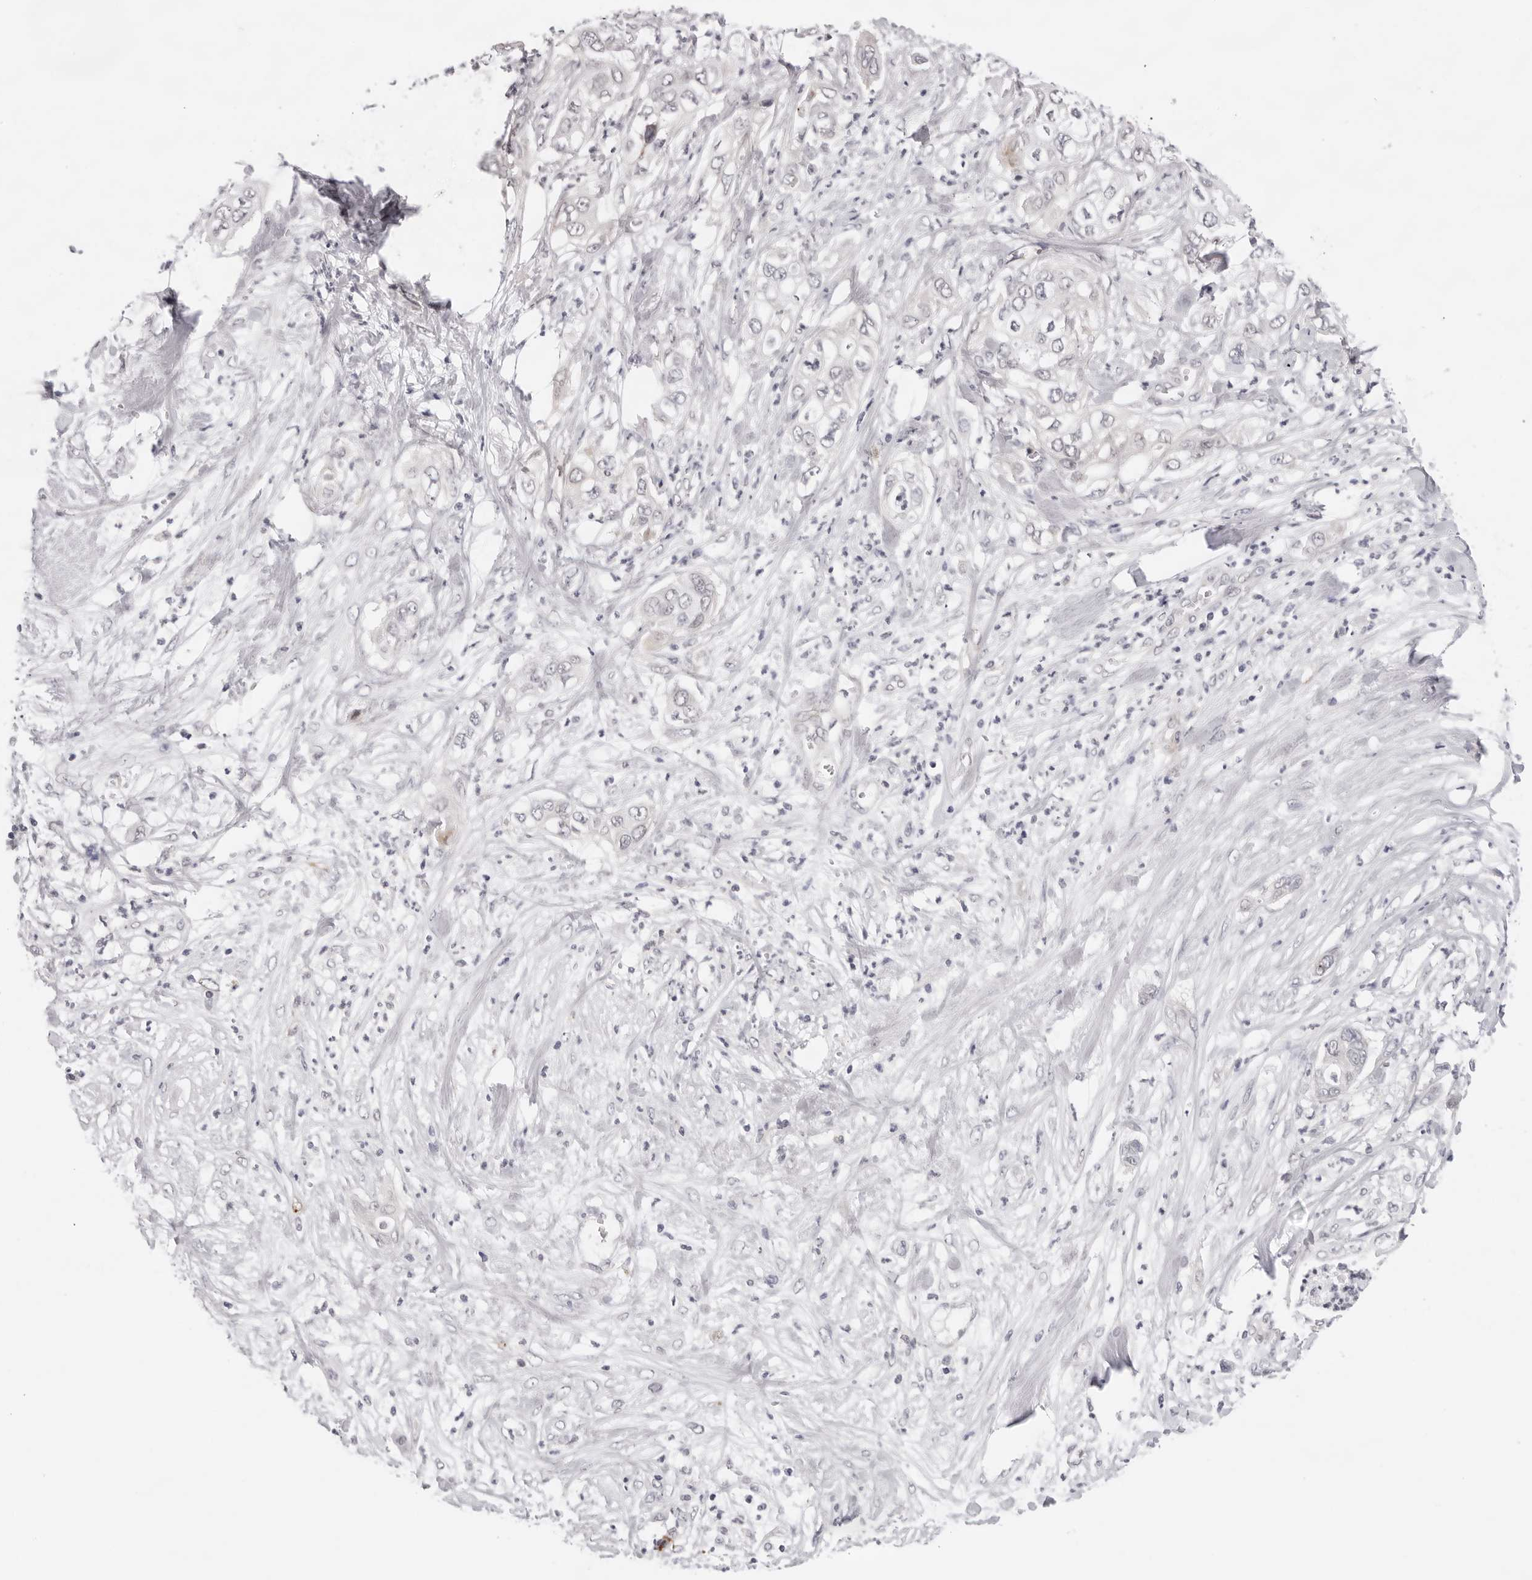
{"staining": {"intensity": "negative", "quantity": "none", "location": "none"}, "tissue": "pancreatic cancer", "cell_type": "Tumor cells", "image_type": "cancer", "snomed": [{"axis": "morphology", "description": "Adenocarcinoma, NOS"}, {"axis": "topography", "description": "Pancreas"}], "caption": "The image displays no significant positivity in tumor cells of pancreatic cancer.", "gene": "IL17RA", "patient": {"sex": "female", "age": 78}}